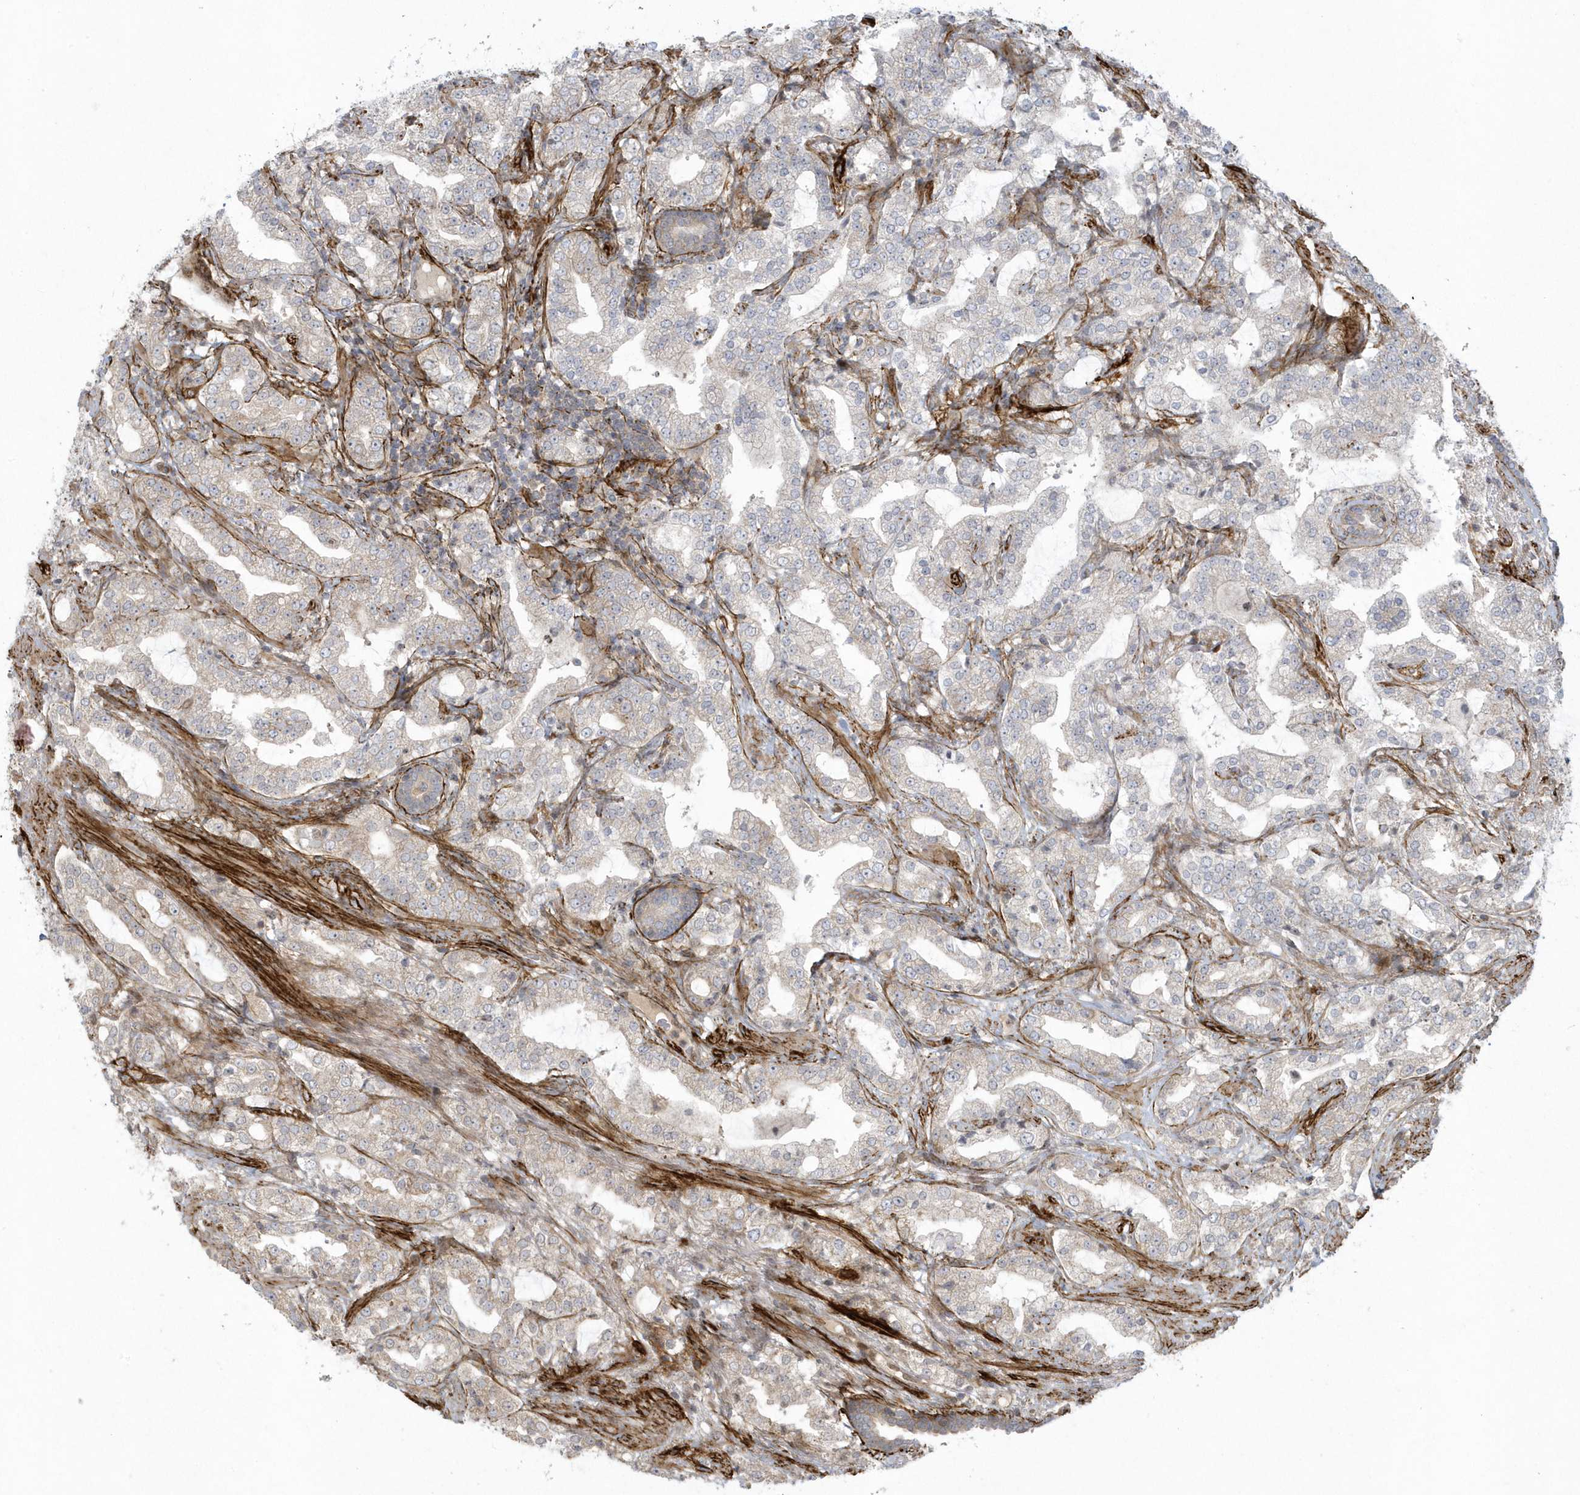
{"staining": {"intensity": "weak", "quantity": "<25%", "location": "cytoplasmic/membranous"}, "tissue": "prostate cancer", "cell_type": "Tumor cells", "image_type": "cancer", "snomed": [{"axis": "morphology", "description": "Adenocarcinoma, High grade"}, {"axis": "topography", "description": "Prostate"}], "caption": "Immunohistochemical staining of high-grade adenocarcinoma (prostate) shows no significant staining in tumor cells.", "gene": "MASP2", "patient": {"sex": "male", "age": 64}}